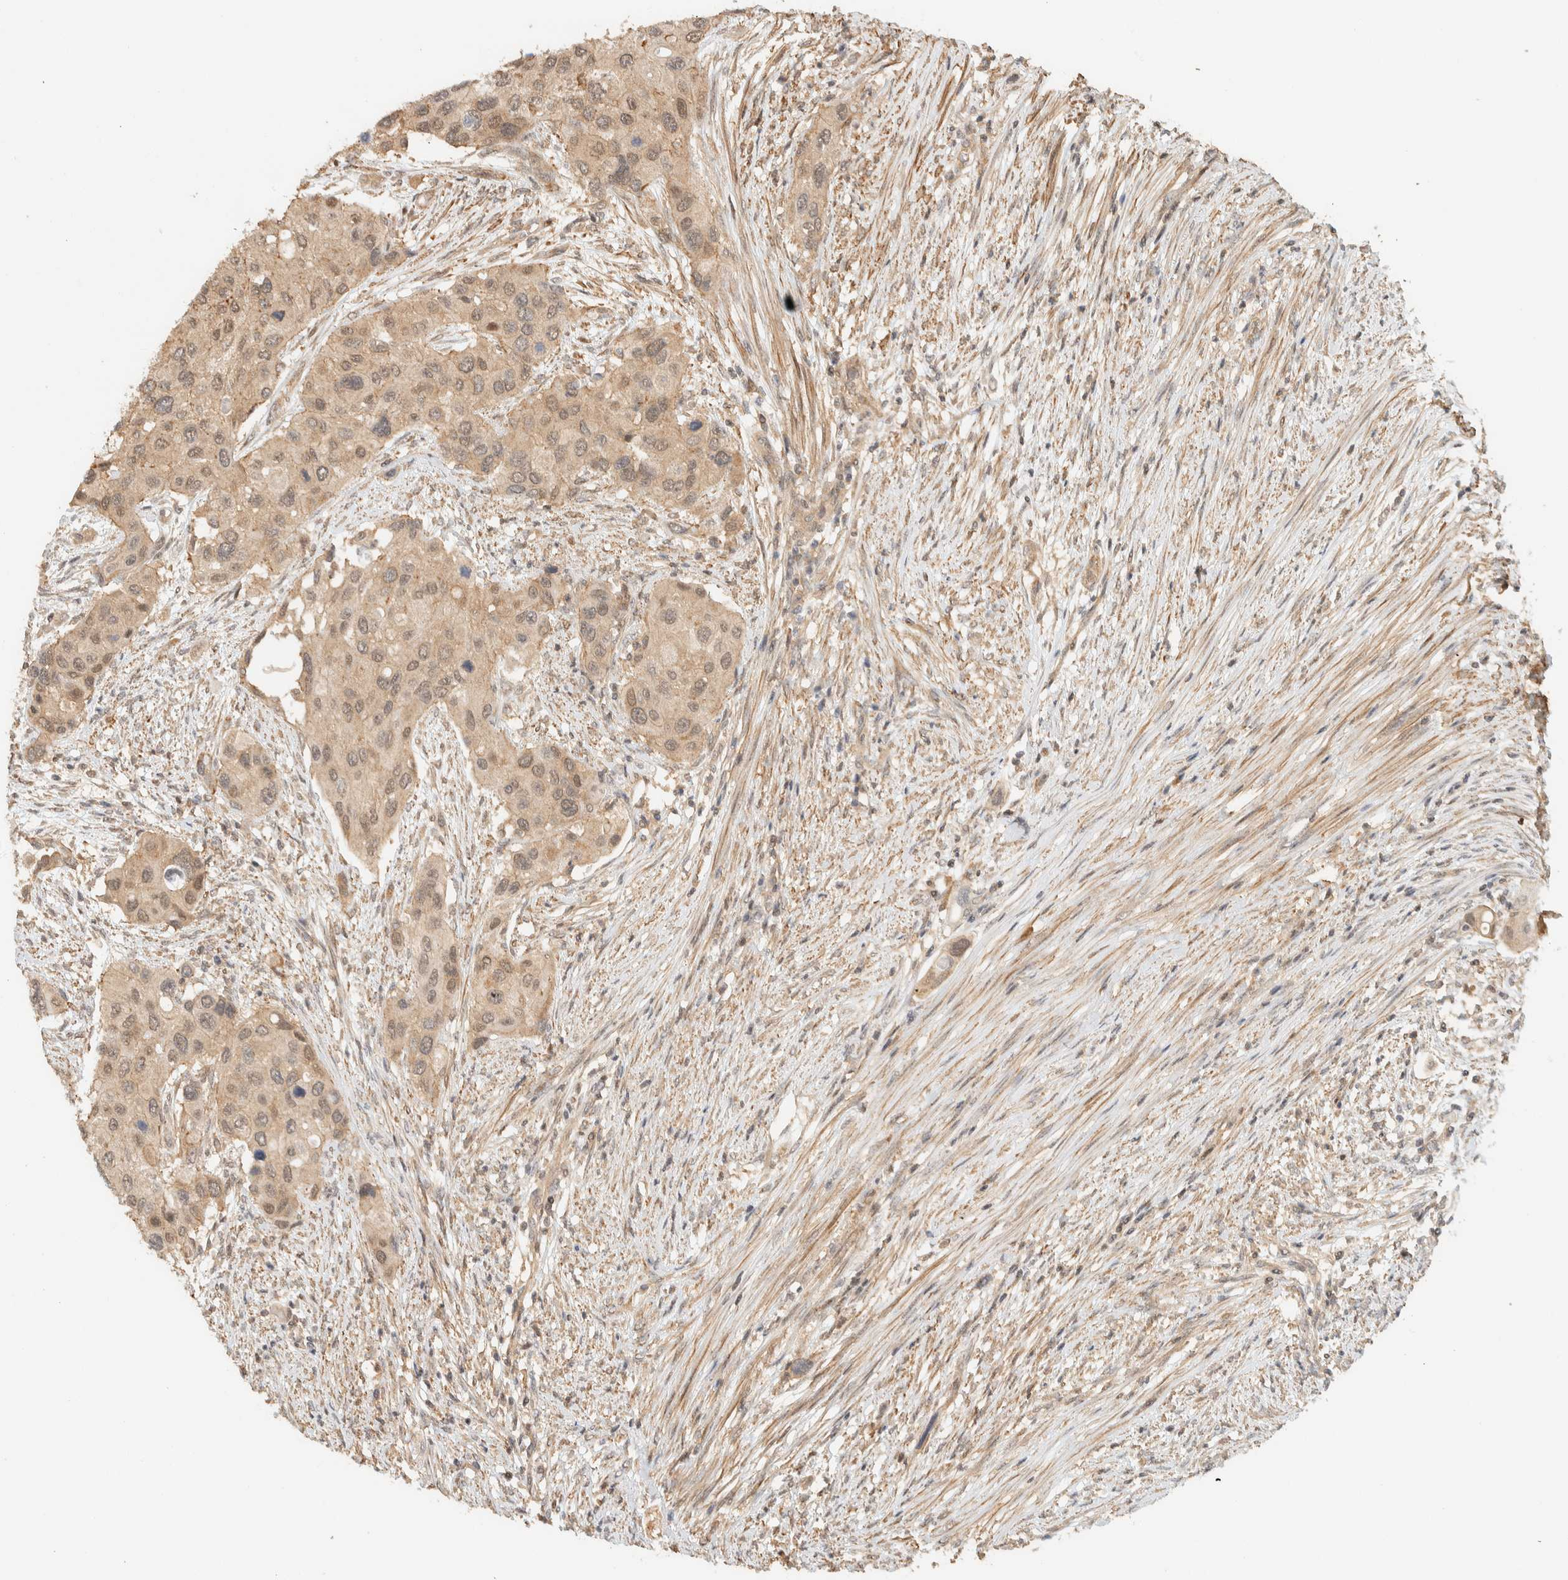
{"staining": {"intensity": "weak", "quantity": ">75%", "location": "cytoplasmic/membranous,nuclear"}, "tissue": "urothelial cancer", "cell_type": "Tumor cells", "image_type": "cancer", "snomed": [{"axis": "morphology", "description": "Urothelial carcinoma, High grade"}, {"axis": "topography", "description": "Urinary bladder"}], "caption": "IHC (DAB) staining of human urothelial carcinoma (high-grade) demonstrates weak cytoplasmic/membranous and nuclear protein expression in approximately >75% of tumor cells.", "gene": "ARFGEF1", "patient": {"sex": "female", "age": 56}}